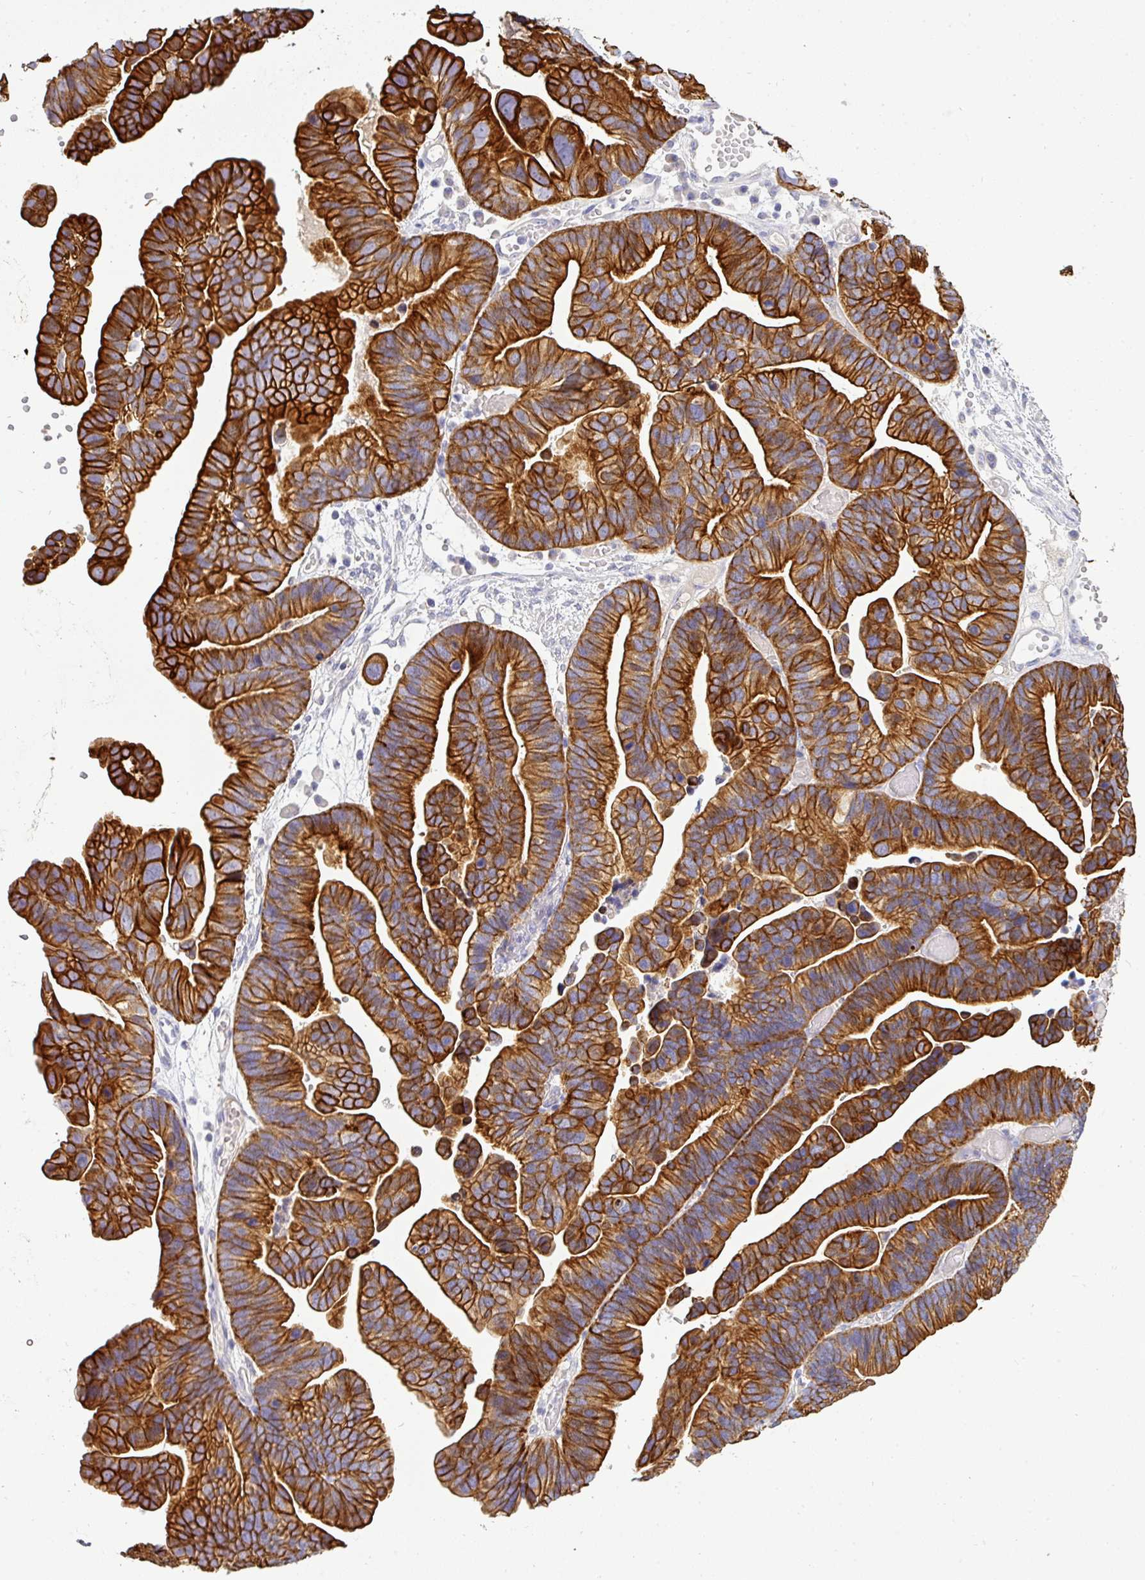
{"staining": {"intensity": "strong", "quantity": "25%-75%", "location": "cytoplasmic/membranous"}, "tissue": "ovarian cancer", "cell_type": "Tumor cells", "image_type": "cancer", "snomed": [{"axis": "morphology", "description": "Cystadenocarcinoma, serous, NOS"}, {"axis": "topography", "description": "Ovary"}], "caption": "Protein analysis of ovarian serous cystadenocarcinoma tissue exhibits strong cytoplasmic/membranous expression in about 25%-75% of tumor cells. (DAB IHC with brightfield microscopy, high magnification).", "gene": "ASXL3", "patient": {"sex": "female", "age": 56}}